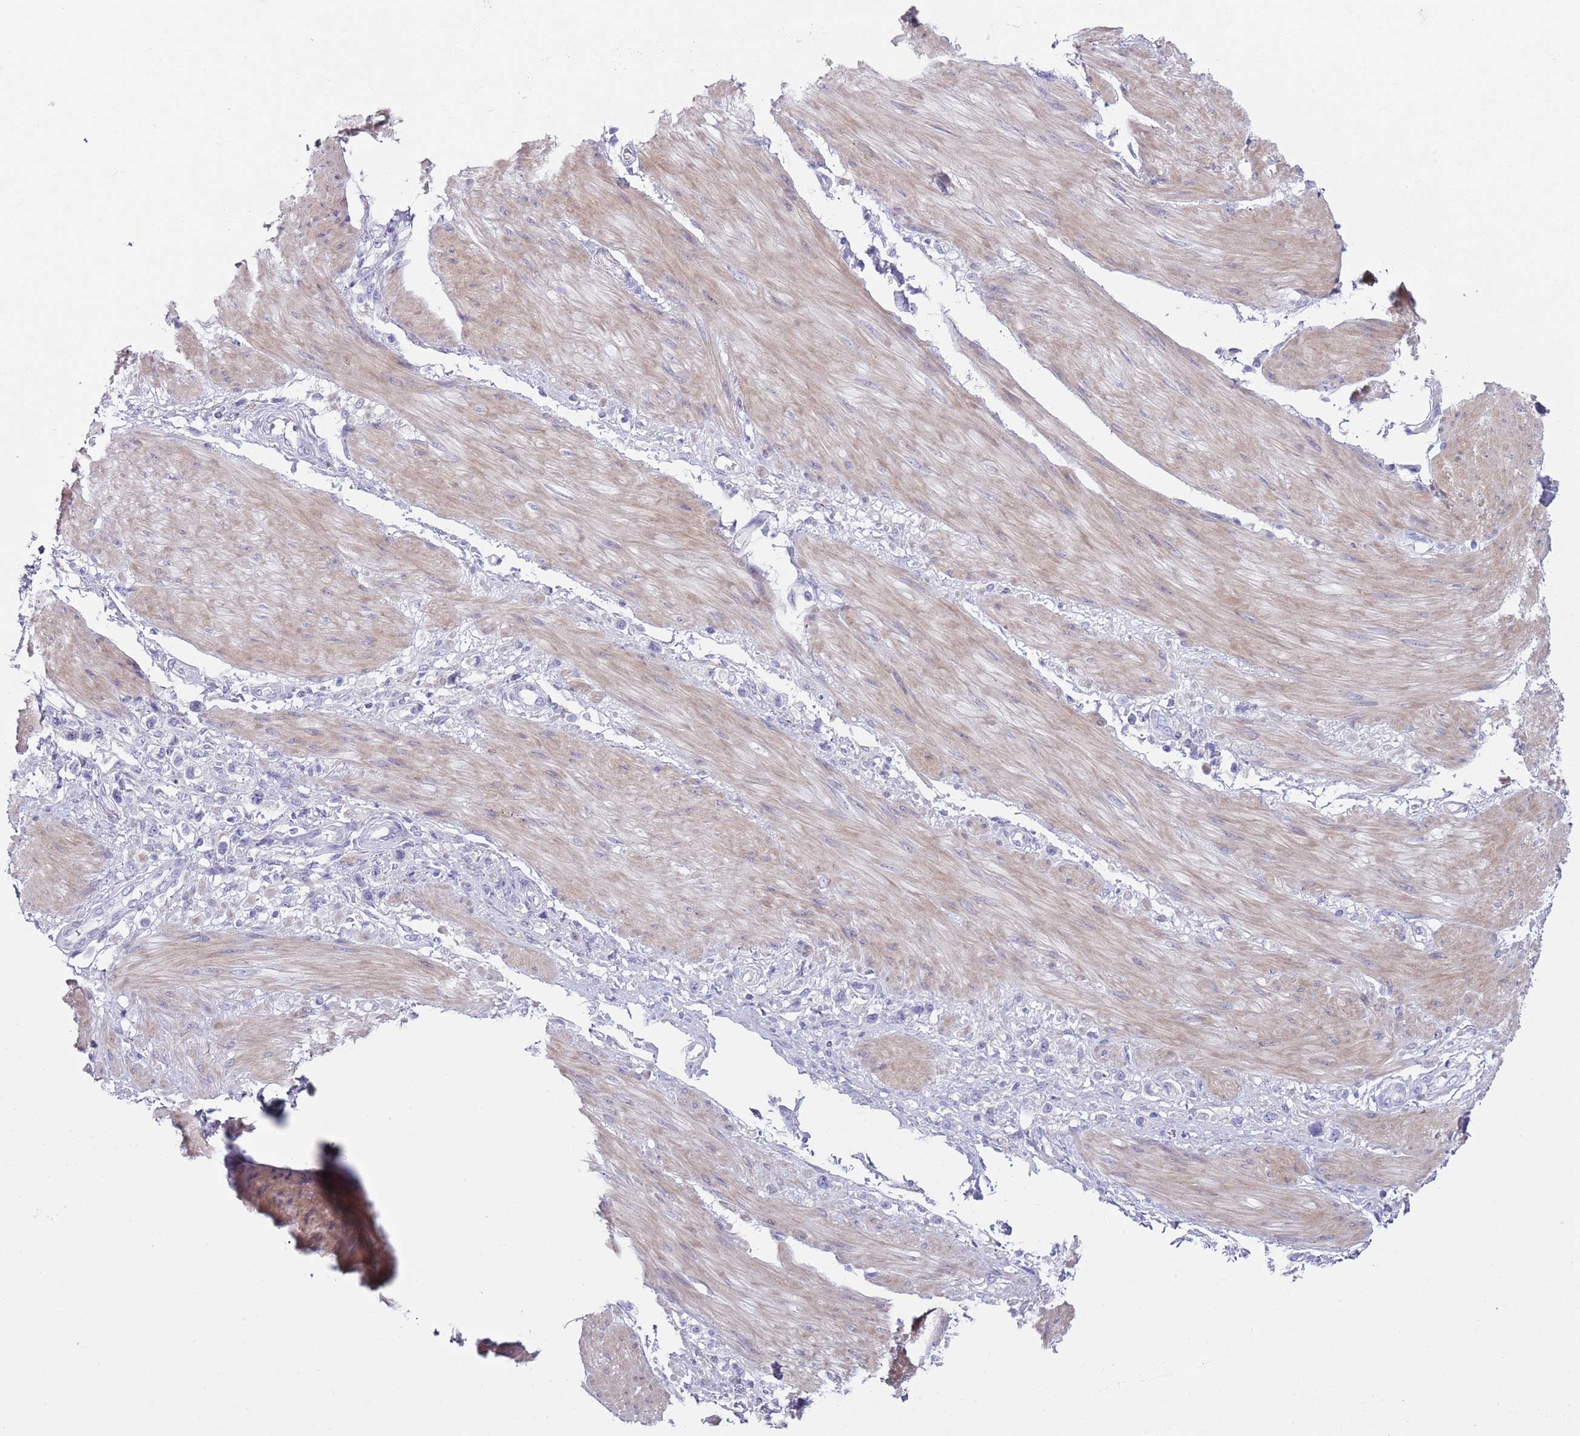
{"staining": {"intensity": "negative", "quantity": "none", "location": "none"}, "tissue": "stomach cancer", "cell_type": "Tumor cells", "image_type": "cancer", "snomed": [{"axis": "morphology", "description": "Adenocarcinoma, NOS"}, {"axis": "topography", "description": "Stomach"}], "caption": "IHC photomicrograph of neoplastic tissue: stomach adenocarcinoma stained with DAB exhibits no significant protein positivity in tumor cells.", "gene": "CD177", "patient": {"sex": "female", "age": 65}}